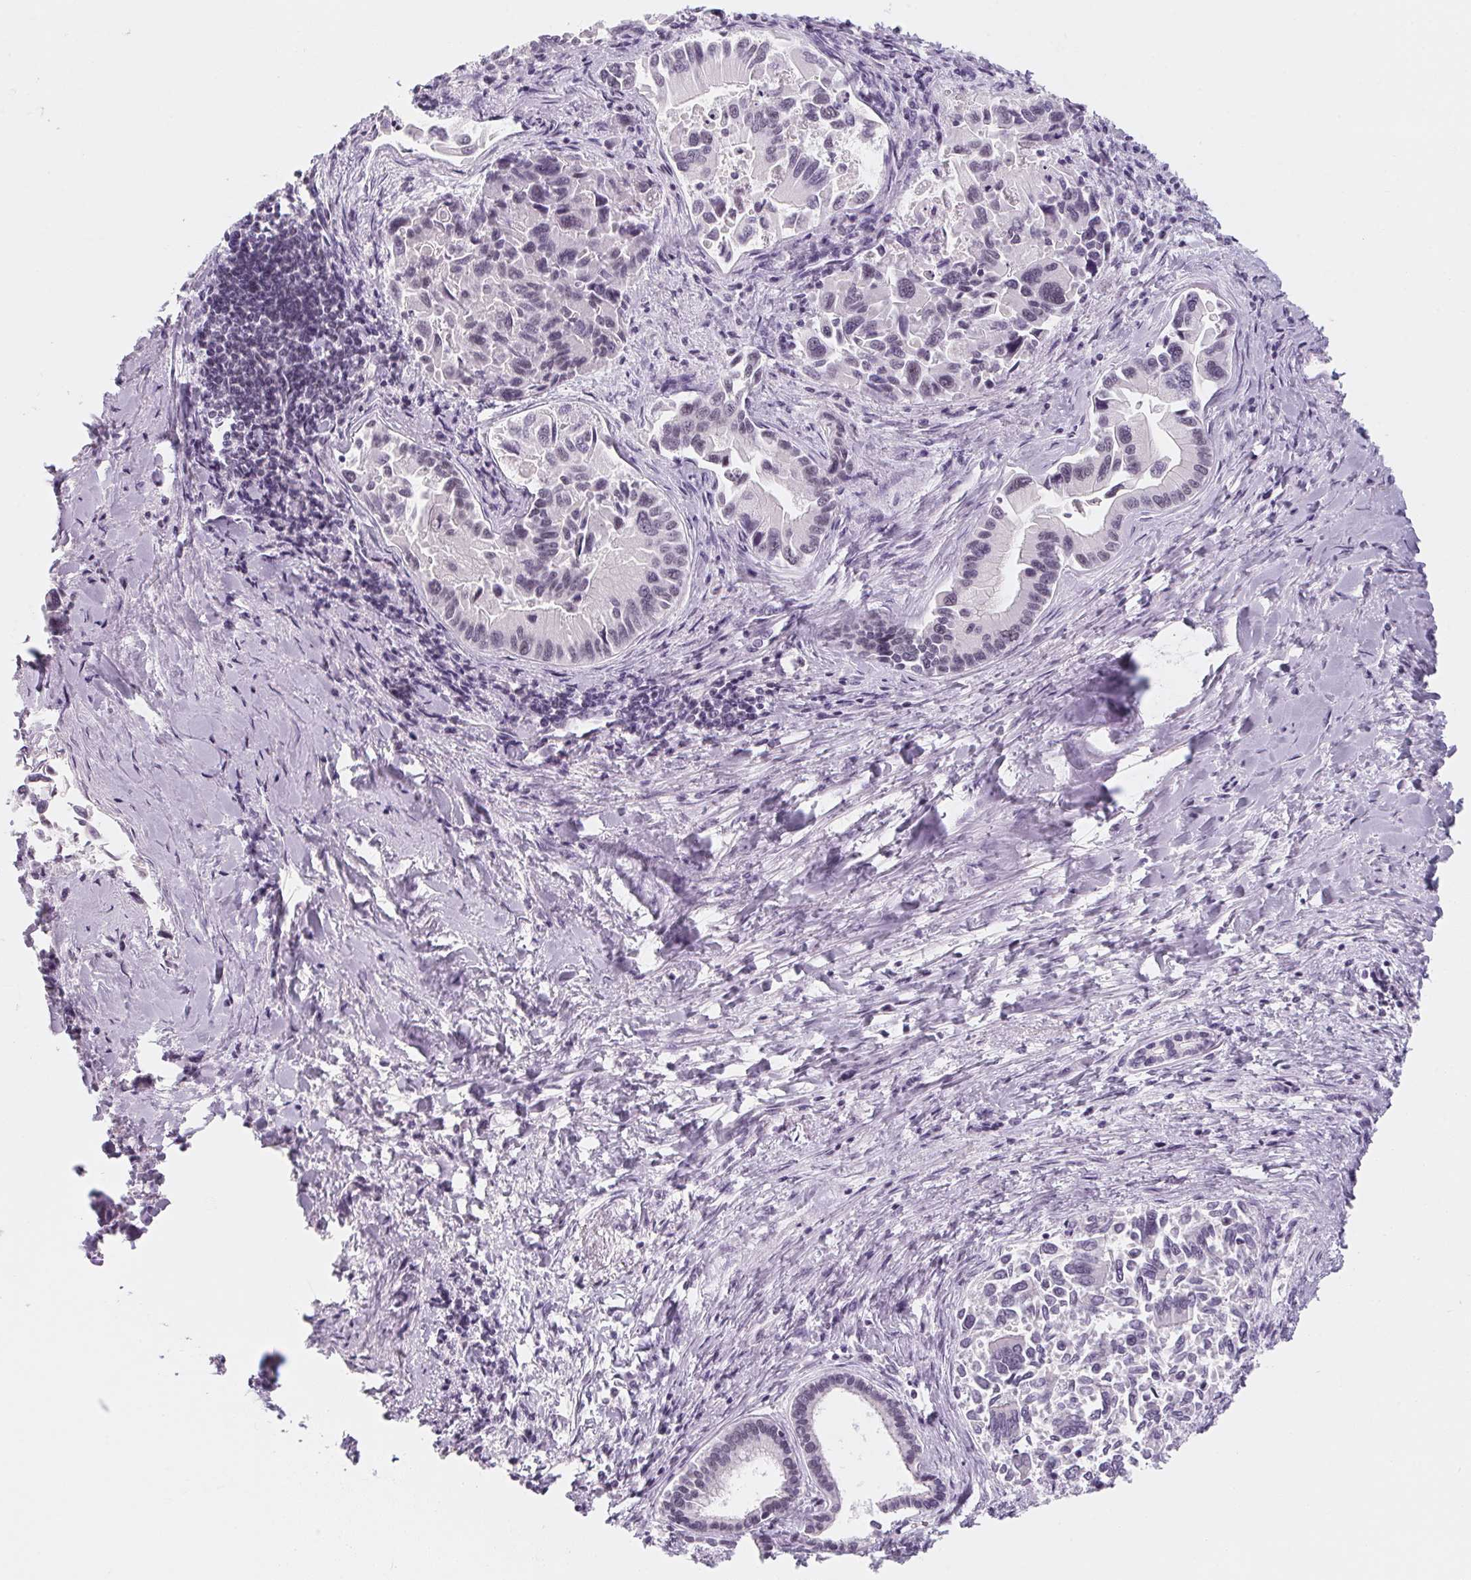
{"staining": {"intensity": "negative", "quantity": "none", "location": "none"}, "tissue": "liver cancer", "cell_type": "Tumor cells", "image_type": "cancer", "snomed": [{"axis": "morphology", "description": "Cholangiocarcinoma"}, {"axis": "topography", "description": "Liver"}], "caption": "IHC of human cholangiocarcinoma (liver) exhibits no positivity in tumor cells.", "gene": "ZIC4", "patient": {"sex": "male", "age": 66}}